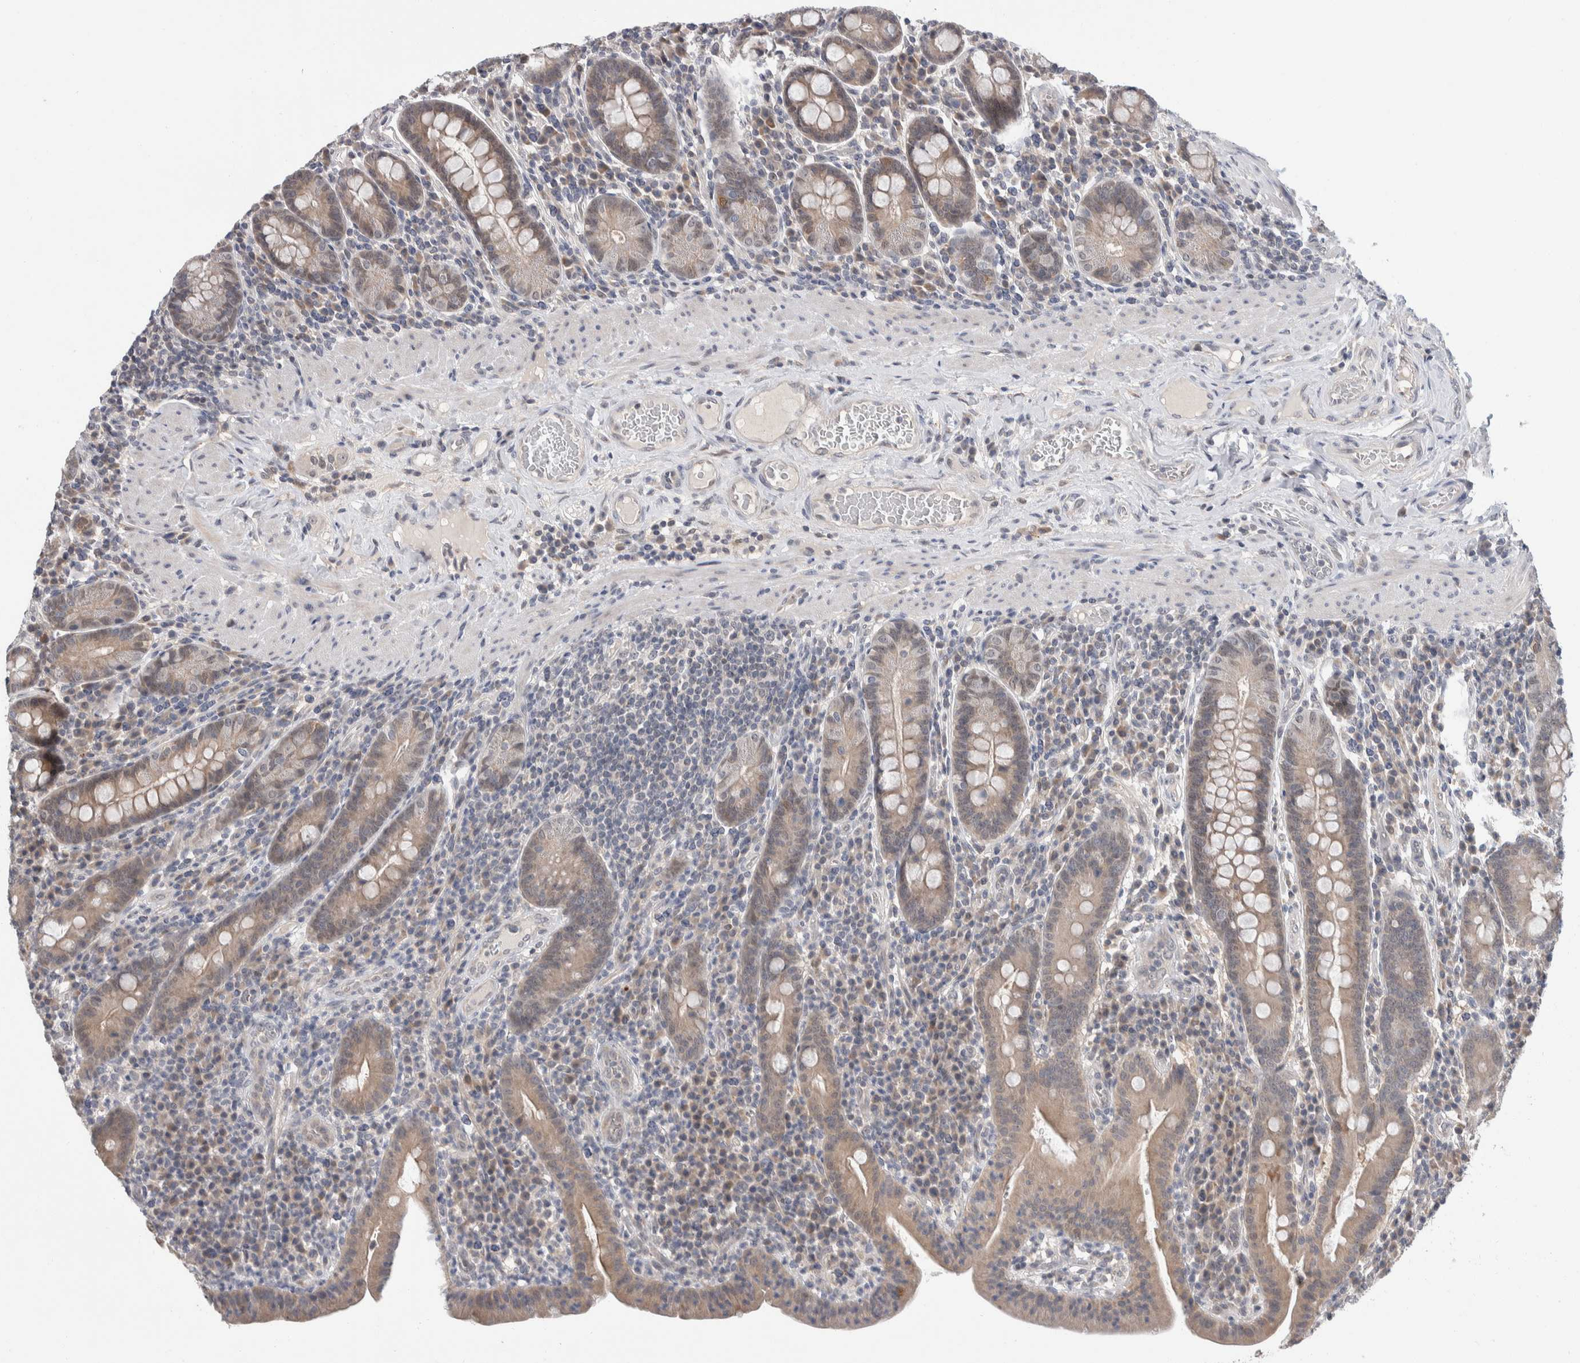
{"staining": {"intensity": "strong", "quantity": "25%-75%", "location": "cytoplasmic/membranous"}, "tissue": "duodenum", "cell_type": "Glandular cells", "image_type": "normal", "snomed": [{"axis": "morphology", "description": "Normal tissue, NOS"}, {"axis": "morphology", "description": "Adenocarcinoma, NOS"}, {"axis": "topography", "description": "Pancreas"}, {"axis": "topography", "description": "Duodenum"}], "caption": "Normal duodenum was stained to show a protein in brown. There is high levels of strong cytoplasmic/membranous staining in about 25%-75% of glandular cells.", "gene": "SHPK", "patient": {"sex": "male", "age": 50}}